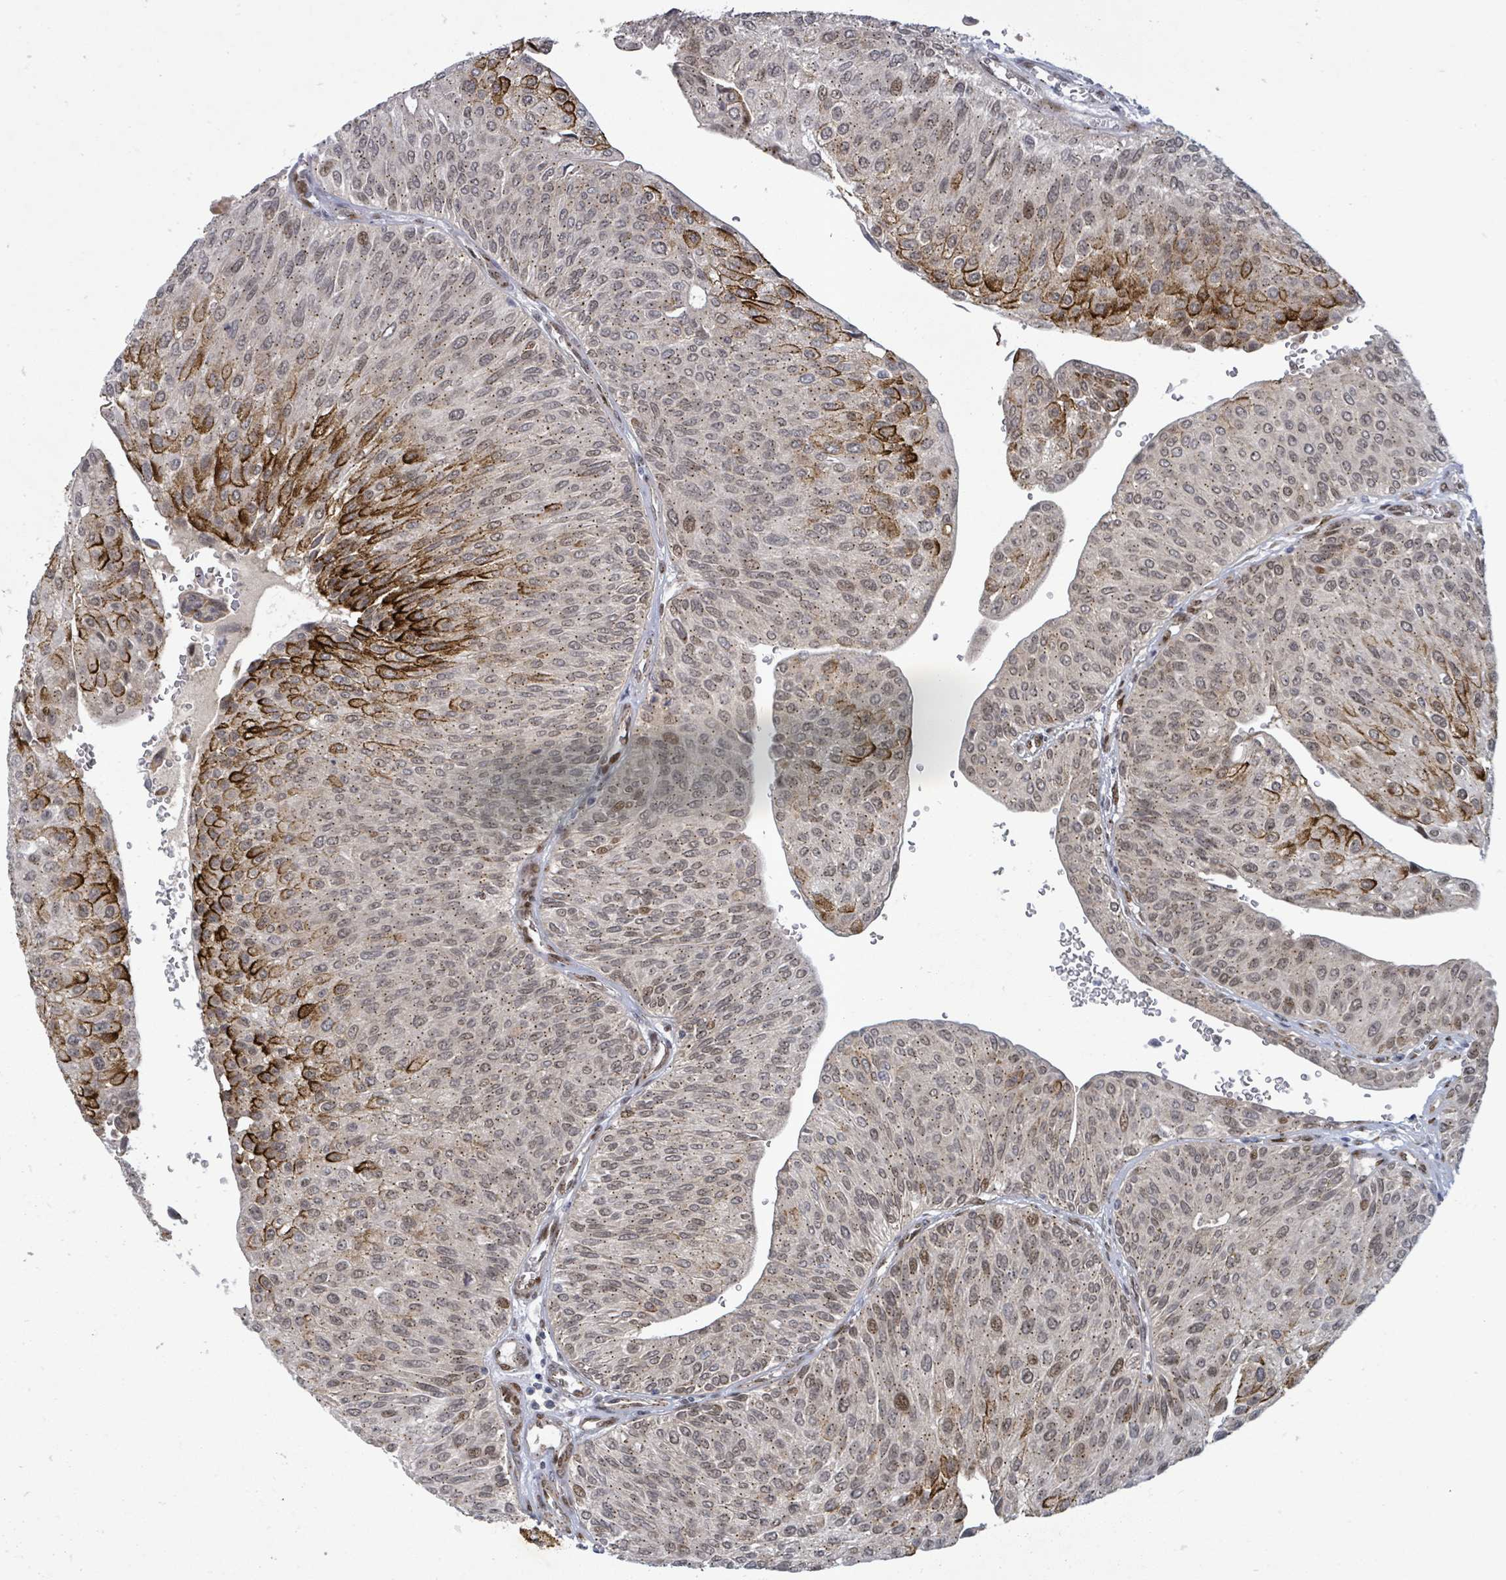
{"staining": {"intensity": "moderate", "quantity": ">75%", "location": "cytoplasmic/membranous,nuclear"}, "tissue": "urothelial cancer", "cell_type": "Tumor cells", "image_type": "cancer", "snomed": [{"axis": "morphology", "description": "Urothelial carcinoma, NOS"}, {"axis": "topography", "description": "Urinary bladder"}], "caption": "The image demonstrates immunohistochemical staining of transitional cell carcinoma. There is moderate cytoplasmic/membranous and nuclear staining is identified in approximately >75% of tumor cells.", "gene": "TUSC1", "patient": {"sex": "male", "age": 67}}